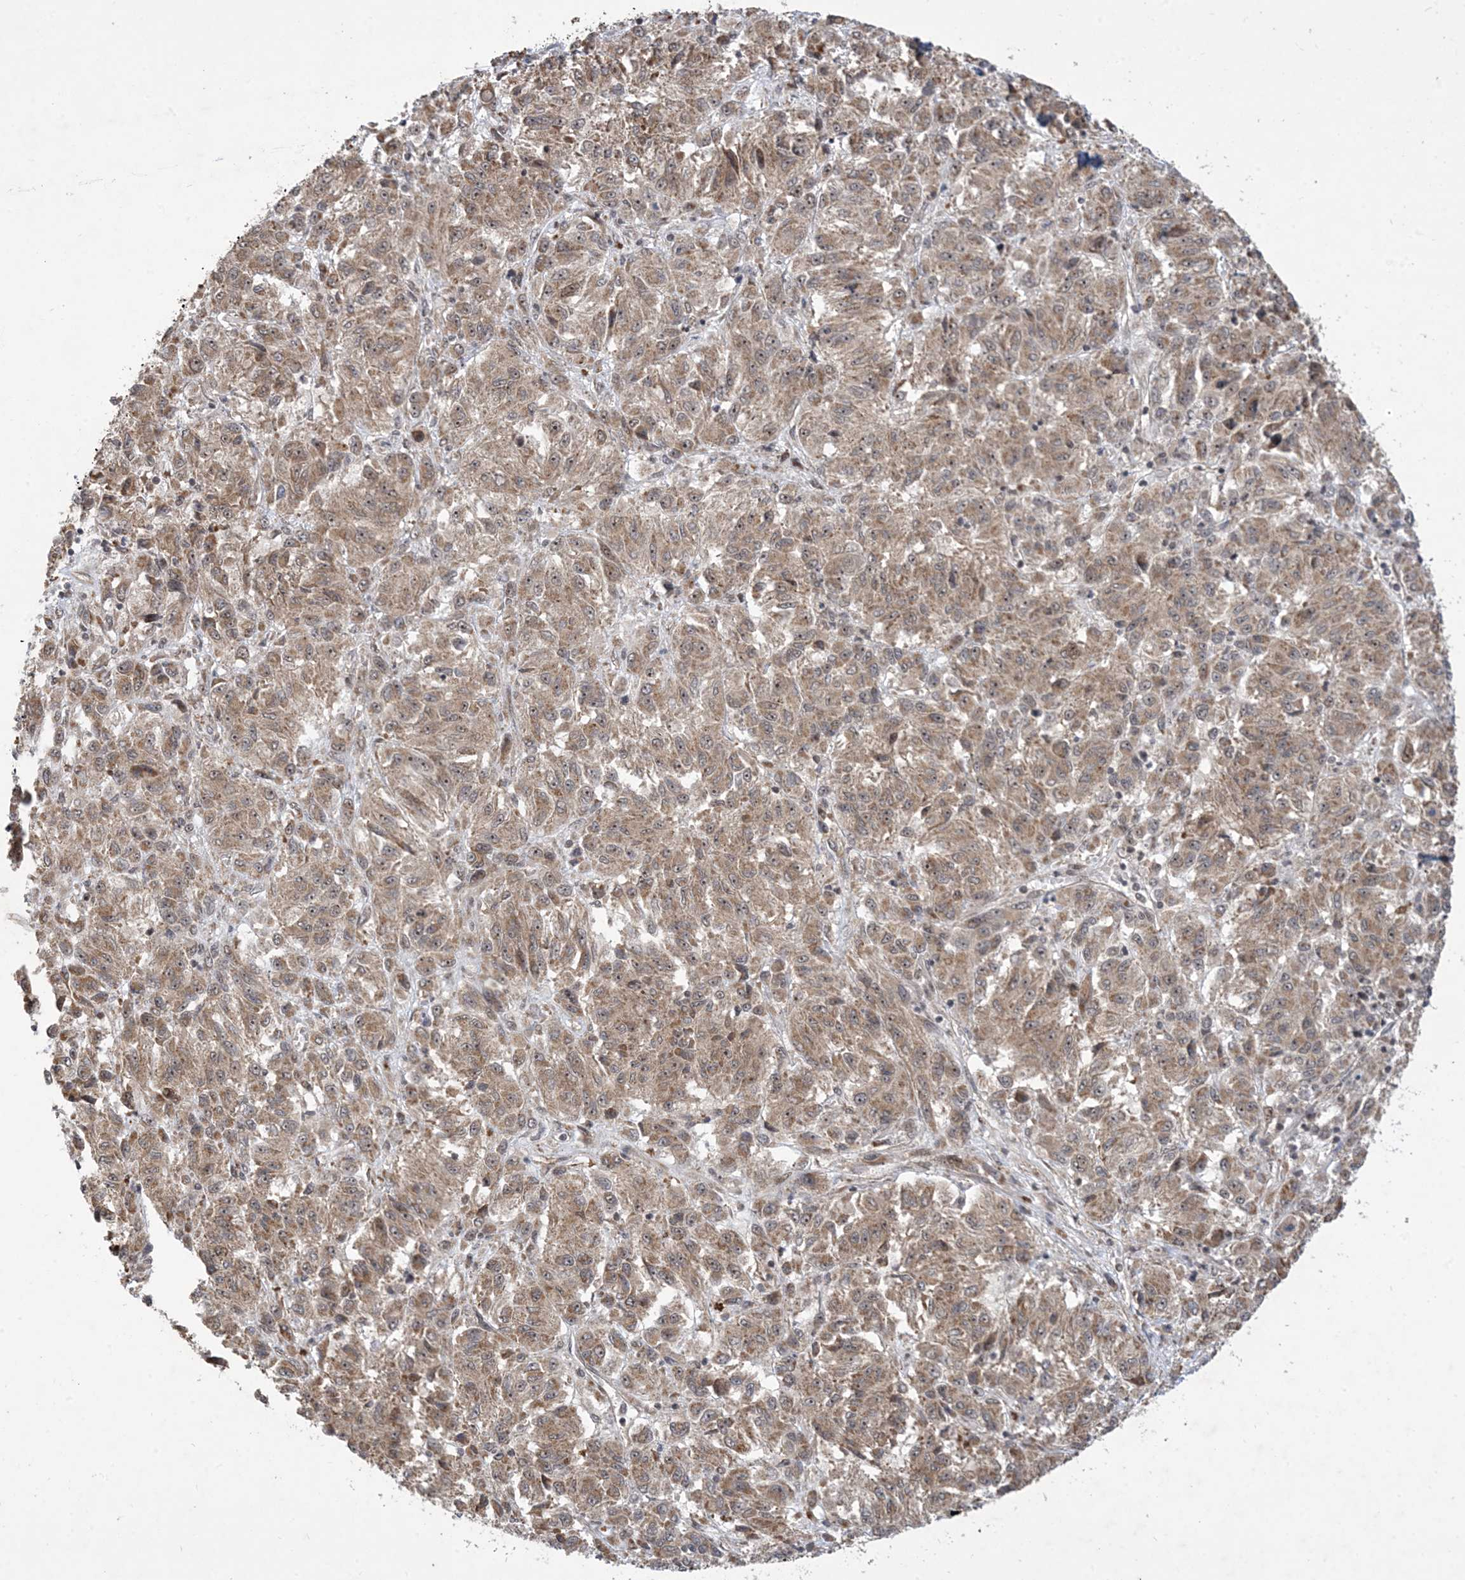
{"staining": {"intensity": "moderate", "quantity": ">75%", "location": "cytoplasmic/membranous"}, "tissue": "melanoma", "cell_type": "Tumor cells", "image_type": "cancer", "snomed": [{"axis": "morphology", "description": "Malignant melanoma, Metastatic site"}, {"axis": "topography", "description": "Lung"}], "caption": "This is an image of IHC staining of malignant melanoma (metastatic site), which shows moderate staining in the cytoplasmic/membranous of tumor cells.", "gene": "FAM9B", "patient": {"sex": "male", "age": 64}}